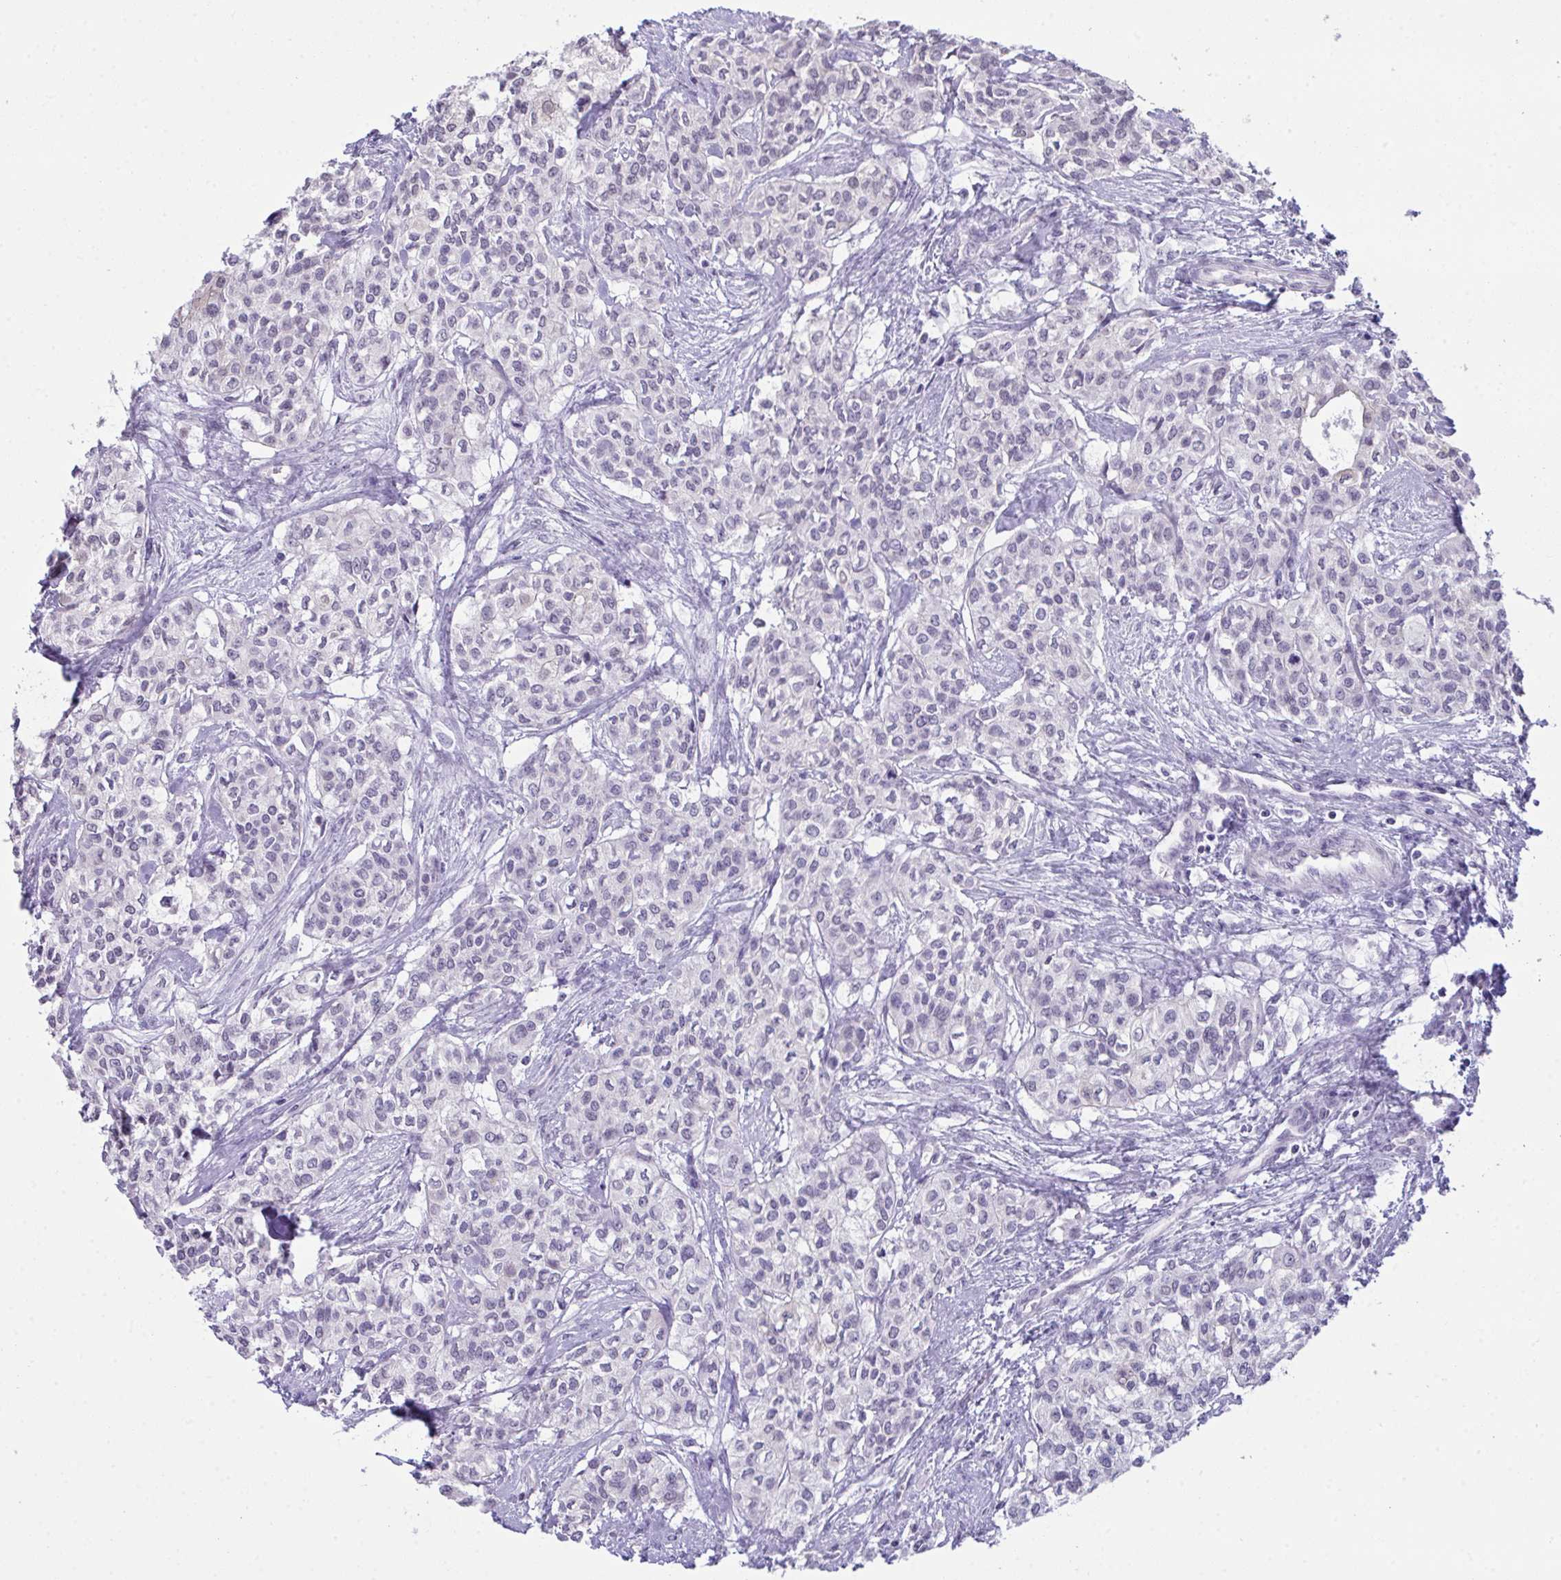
{"staining": {"intensity": "negative", "quantity": "none", "location": "none"}, "tissue": "head and neck cancer", "cell_type": "Tumor cells", "image_type": "cancer", "snomed": [{"axis": "morphology", "description": "Adenocarcinoma, NOS"}, {"axis": "topography", "description": "Head-Neck"}], "caption": "This is an immunohistochemistry (IHC) histopathology image of head and neck cancer. There is no positivity in tumor cells.", "gene": "ATP6V0D2", "patient": {"sex": "male", "age": 81}}